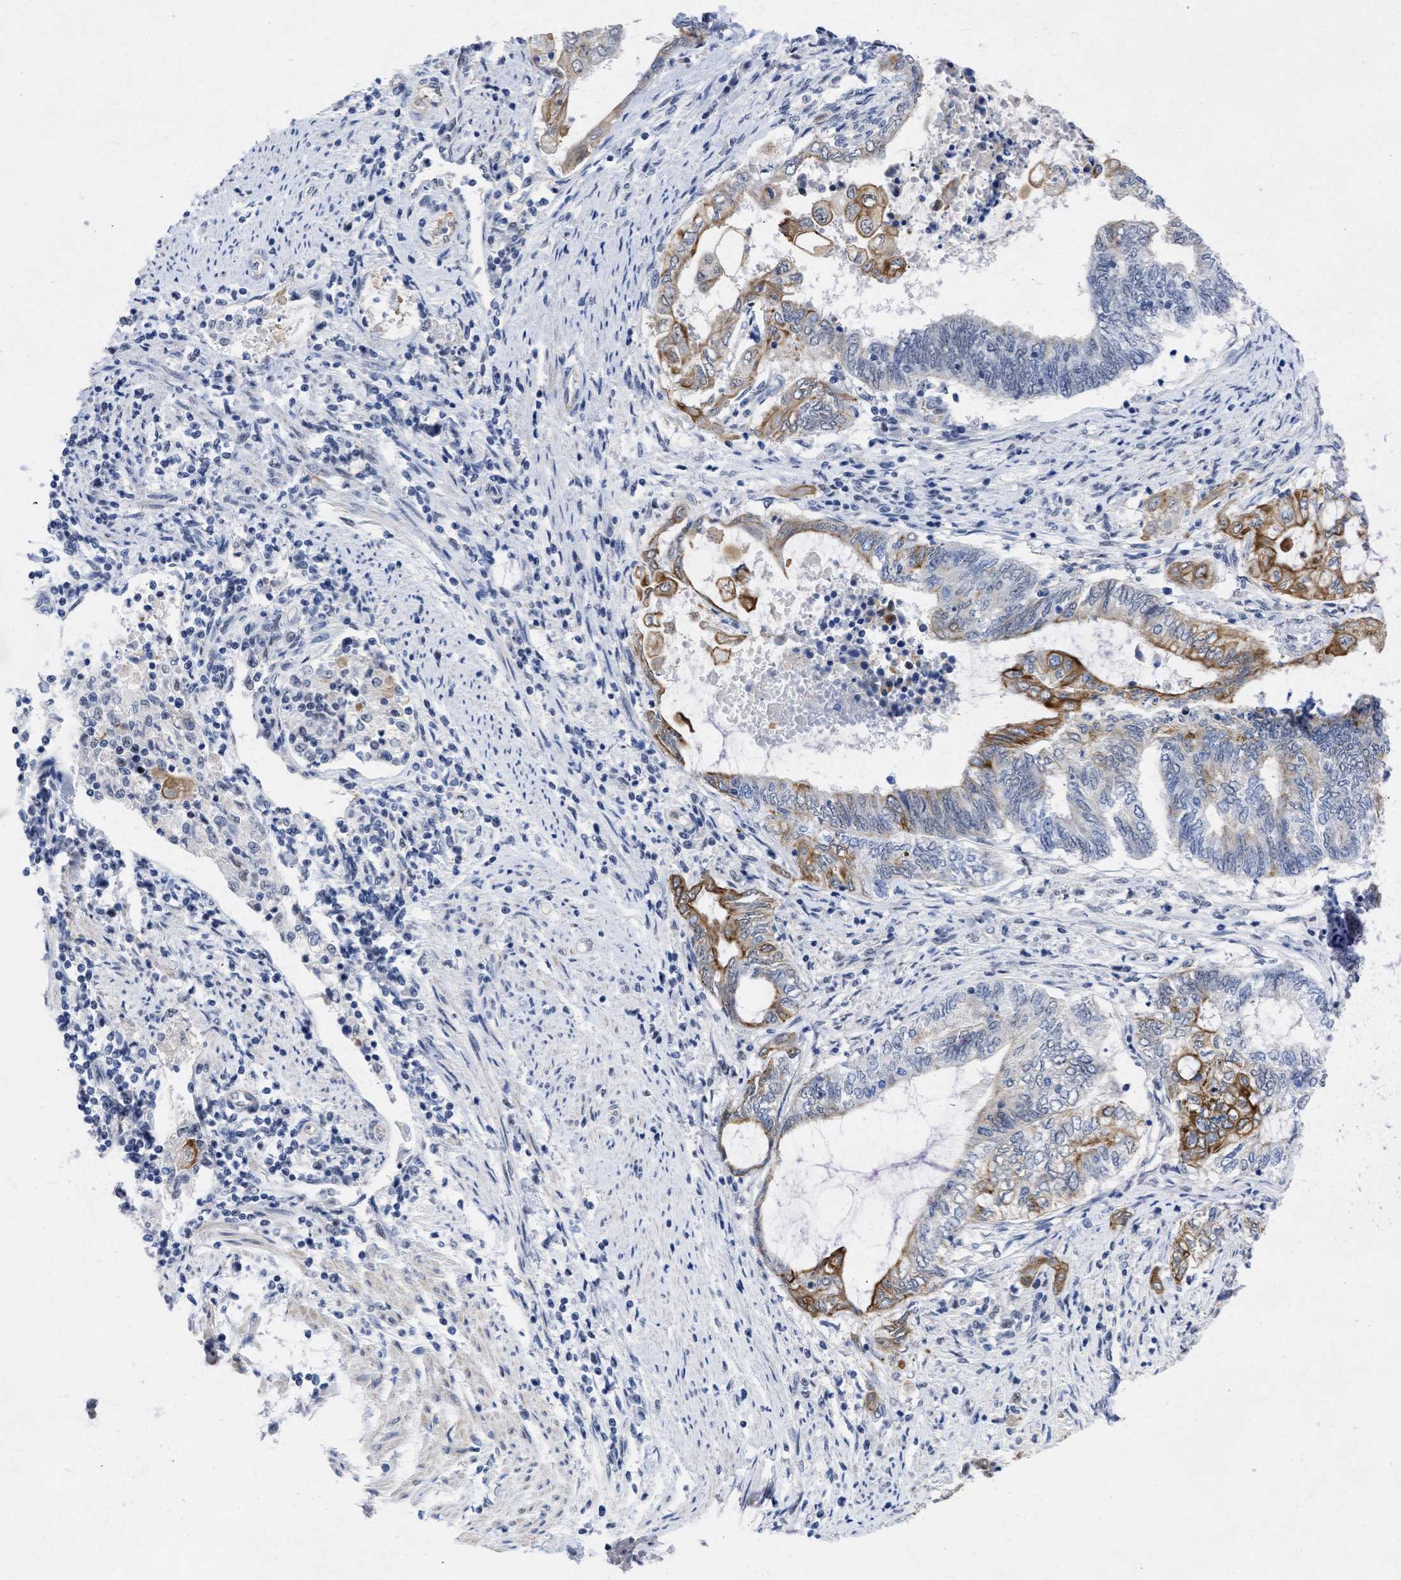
{"staining": {"intensity": "strong", "quantity": "25%-75%", "location": "cytoplasmic/membranous"}, "tissue": "endometrial cancer", "cell_type": "Tumor cells", "image_type": "cancer", "snomed": [{"axis": "morphology", "description": "Adenocarcinoma, NOS"}, {"axis": "topography", "description": "Uterus"}, {"axis": "topography", "description": "Endometrium"}], "caption": "Endometrial adenocarcinoma stained with immunohistochemistry demonstrates strong cytoplasmic/membranous staining in approximately 25%-75% of tumor cells.", "gene": "DDX41", "patient": {"sex": "female", "age": 70}}